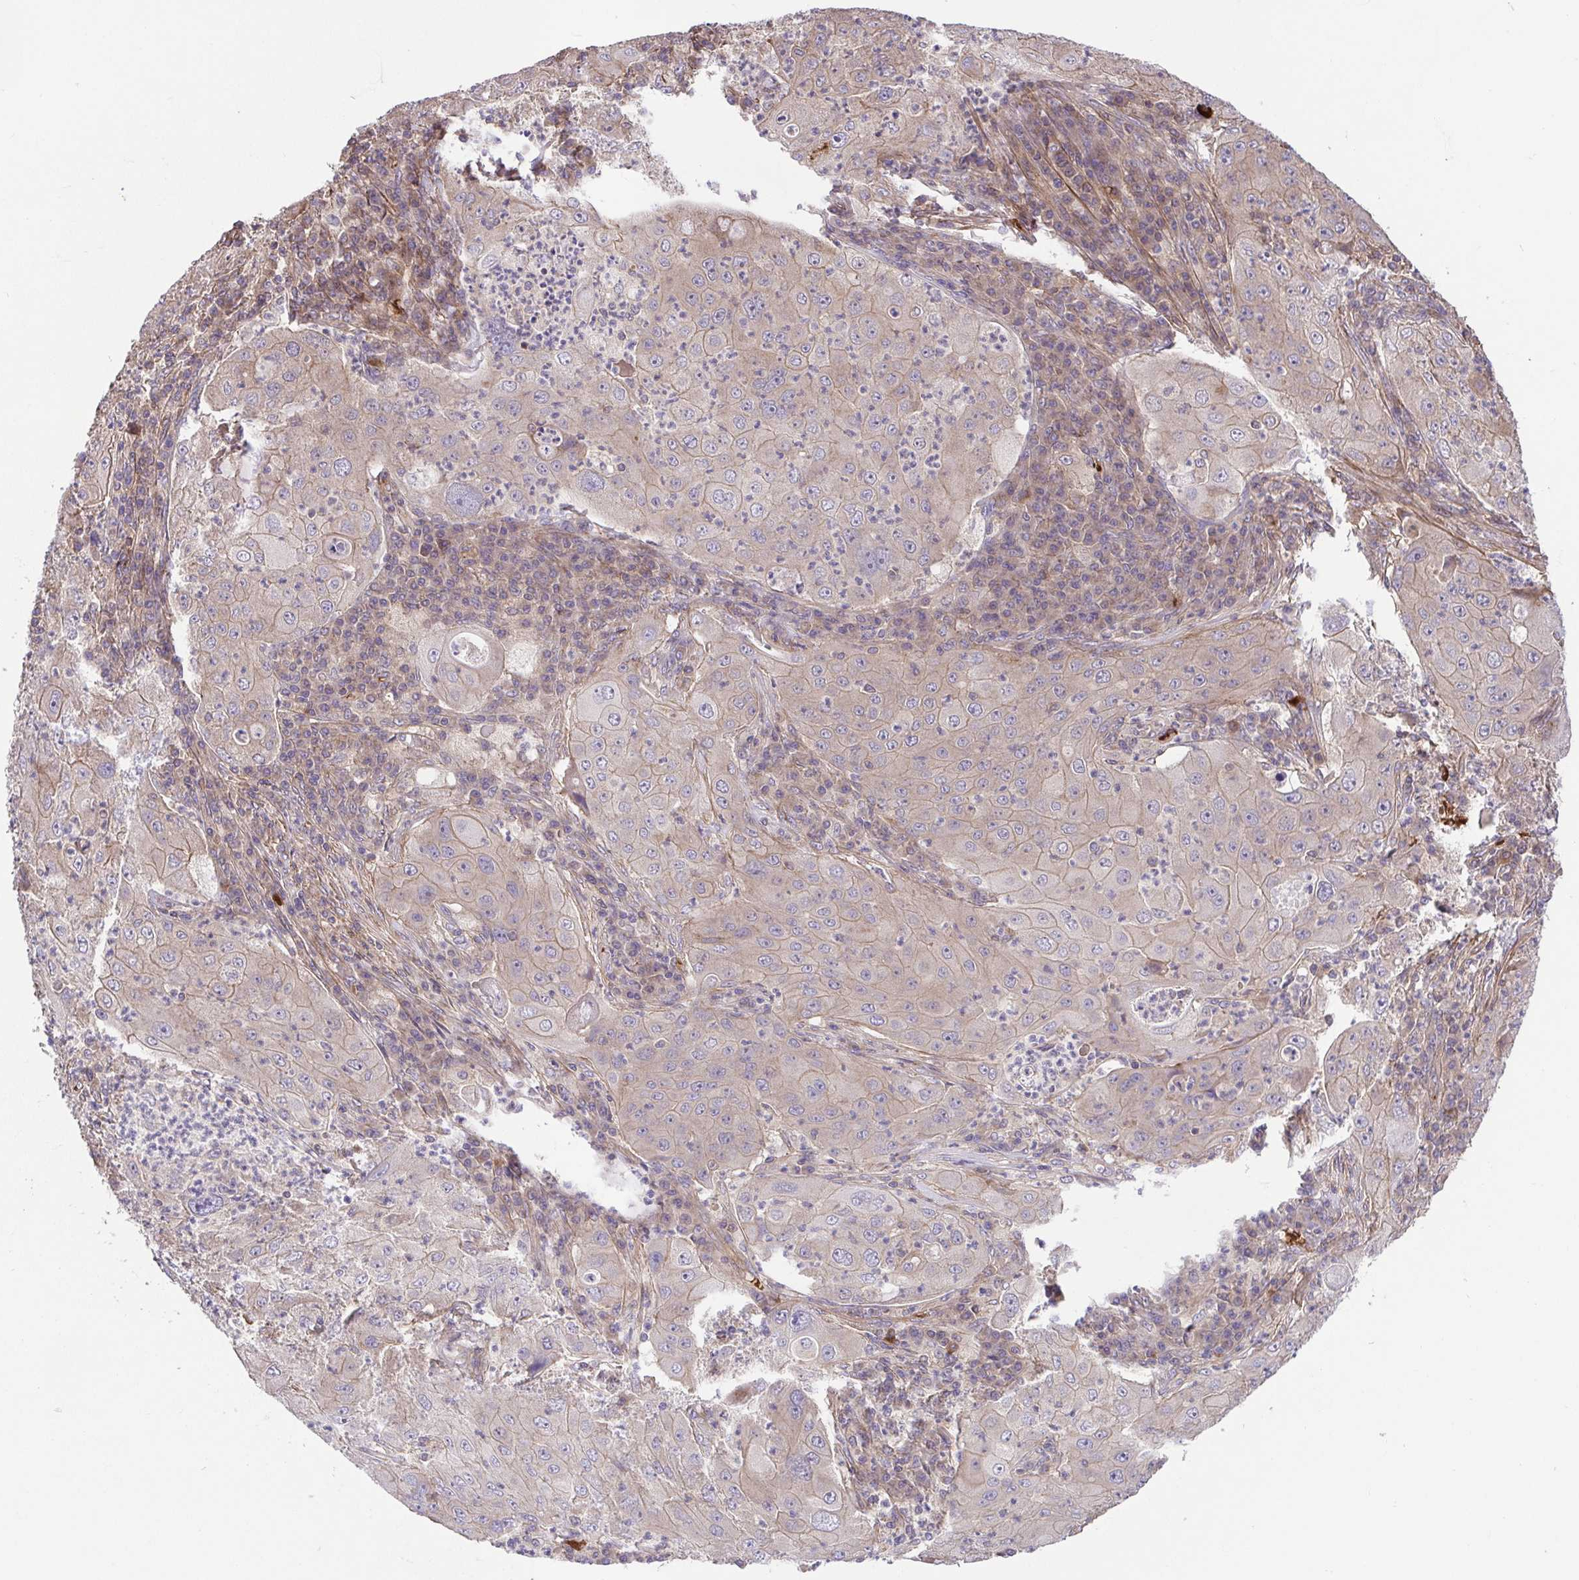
{"staining": {"intensity": "weak", "quantity": "<25%", "location": "cytoplasmic/membranous"}, "tissue": "lung cancer", "cell_type": "Tumor cells", "image_type": "cancer", "snomed": [{"axis": "morphology", "description": "Squamous cell carcinoma, NOS"}, {"axis": "topography", "description": "Lung"}], "caption": "An immunohistochemistry micrograph of lung squamous cell carcinoma is shown. There is no staining in tumor cells of lung squamous cell carcinoma. The staining was performed using DAB (3,3'-diaminobenzidine) to visualize the protein expression in brown, while the nuclei were stained in blue with hematoxylin (Magnification: 20x).", "gene": "IDE", "patient": {"sex": "female", "age": 59}}